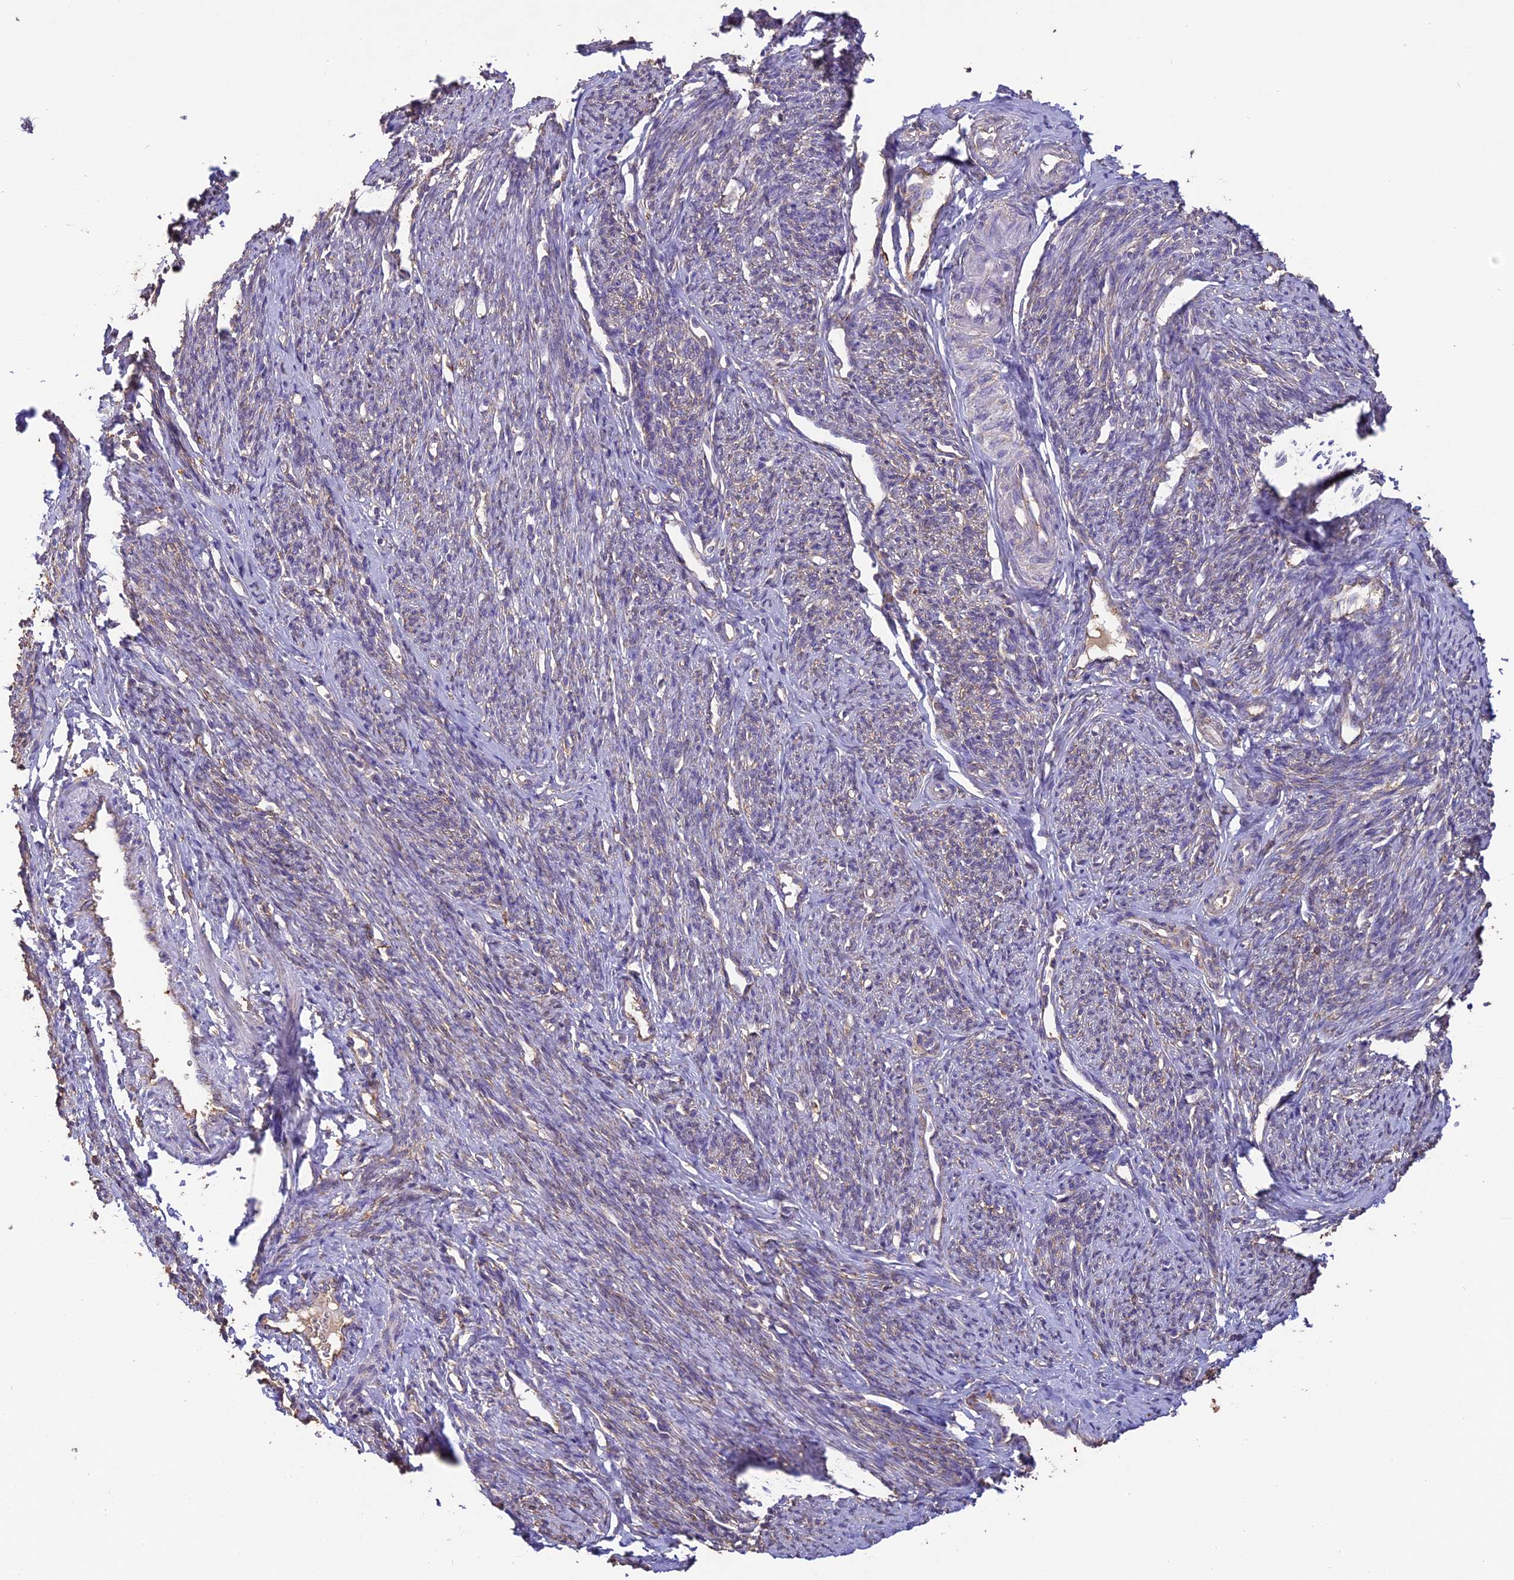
{"staining": {"intensity": "weak", "quantity": "25%-75%", "location": "cytoplasmic/membranous"}, "tissue": "smooth muscle", "cell_type": "Smooth muscle cells", "image_type": "normal", "snomed": [{"axis": "morphology", "description": "Normal tissue, NOS"}, {"axis": "topography", "description": "Smooth muscle"}, {"axis": "topography", "description": "Uterus"}], "caption": "The histopathology image reveals immunohistochemical staining of benign smooth muscle. There is weak cytoplasmic/membranous positivity is identified in about 25%-75% of smooth muscle cells.", "gene": "ARHGAP19", "patient": {"sex": "female", "age": 59}}